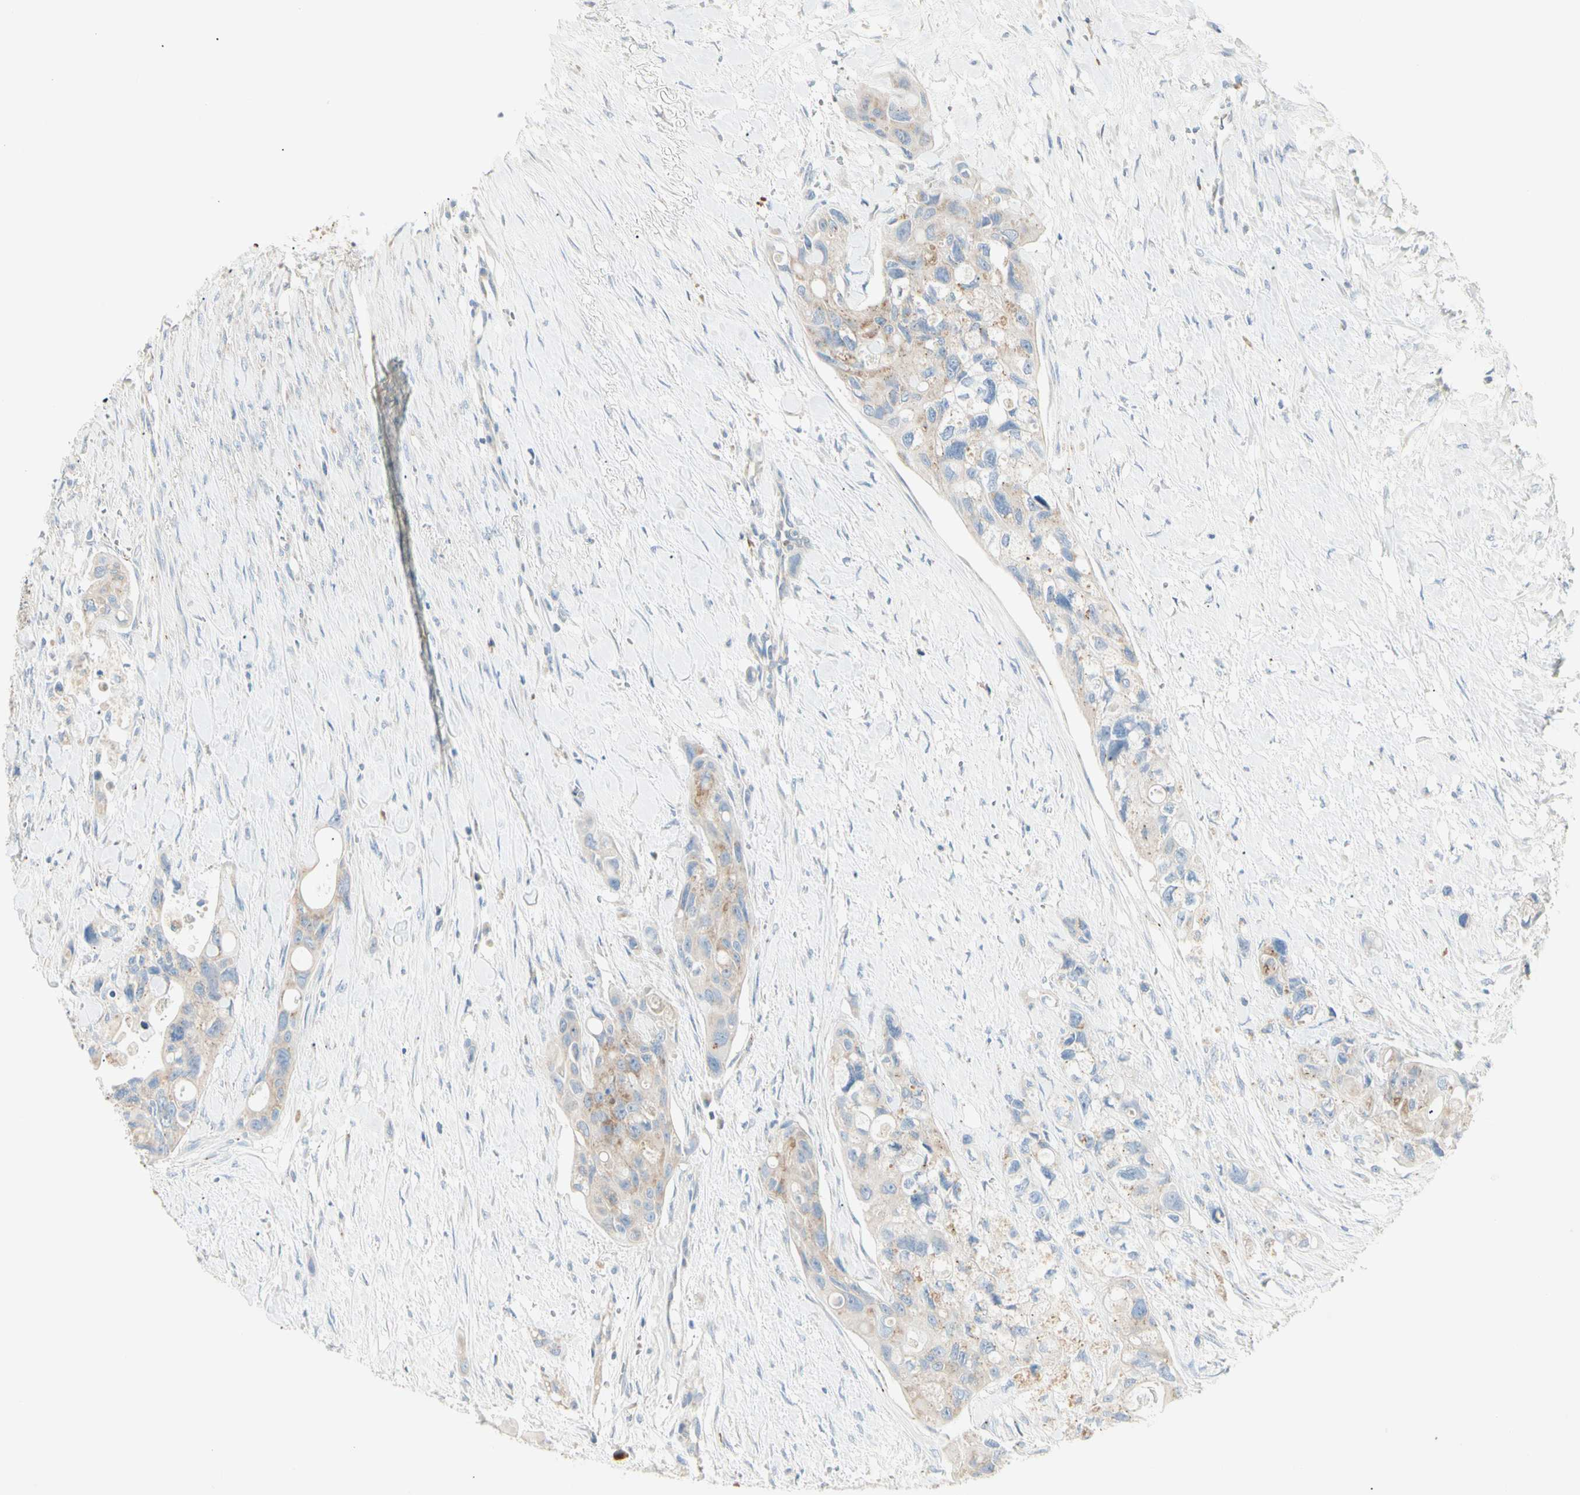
{"staining": {"intensity": "weak", "quantity": ">75%", "location": "cytoplasmic/membranous"}, "tissue": "colorectal cancer", "cell_type": "Tumor cells", "image_type": "cancer", "snomed": [{"axis": "morphology", "description": "Adenocarcinoma, NOS"}, {"axis": "topography", "description": "Colon"}], "caption": "The micrograph displays immunohistochemical staining of colorectal adenocarcinoma. There is weak cytoplasmic/membranous staining is appreciated in approximately >75% of tumor cells.", "gene": "ALDH18A1", "patient": {"sex": "female", "age": 57}}